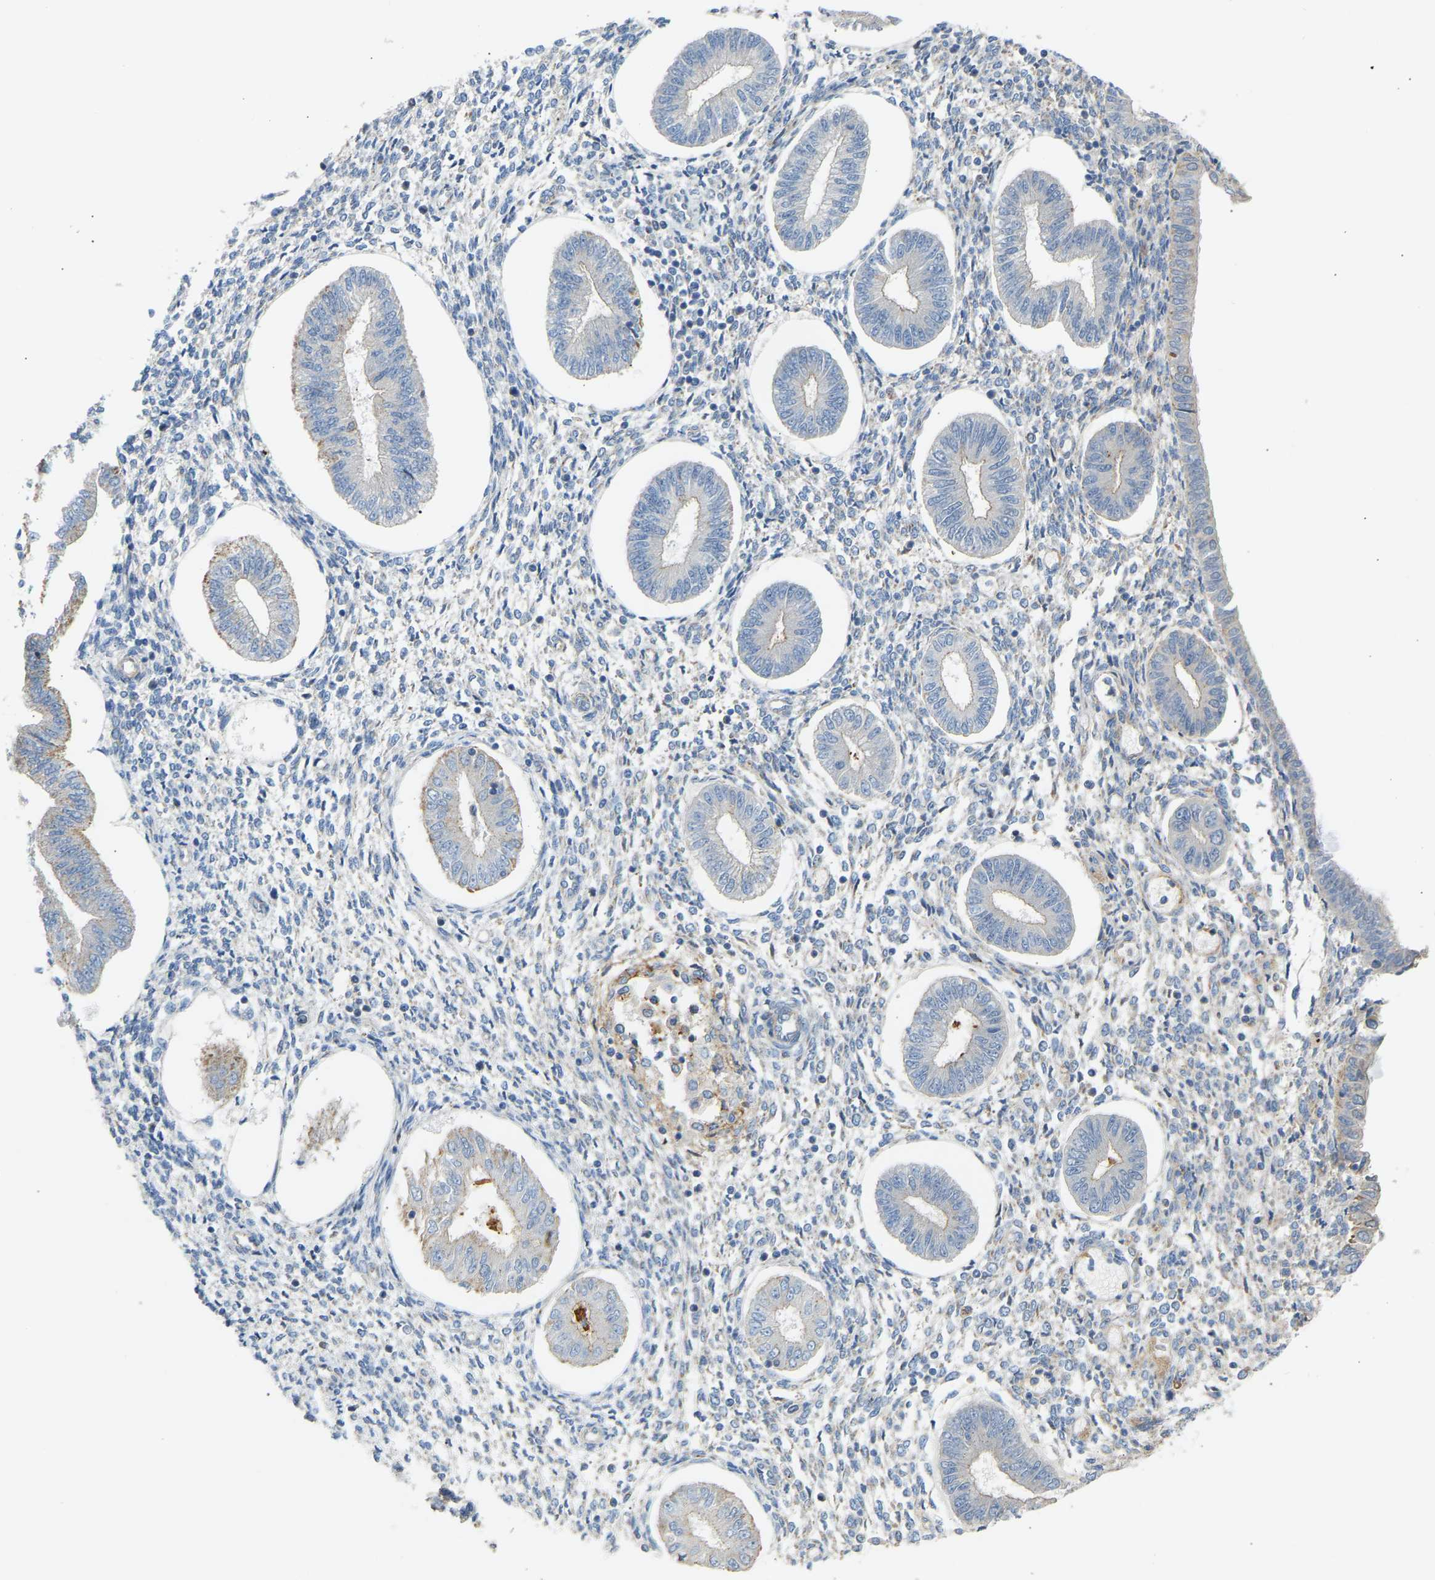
{"staining": {"intensity": "moderate", "quantity": "25%-75%", "location": "cytoplasmic/membranous"}, "tissue": "endometrium", "cell_type": "Cells in endometrial stroma", "image_type": "normal", "snomed": [{"axis": "morphology", "description": "Normal tissue, NOS"}, {"axis": "topography", "description": "Endometrium"}], "caption": "DAB immunohistochemical staining of normal endometrium reveals moderate cytoplasmic/membranous protein expression in approximately 25%-75% of cells in endometrial stroma.", "gene": "YIPF2", "patient": {"sex": "female", "age": 50}}